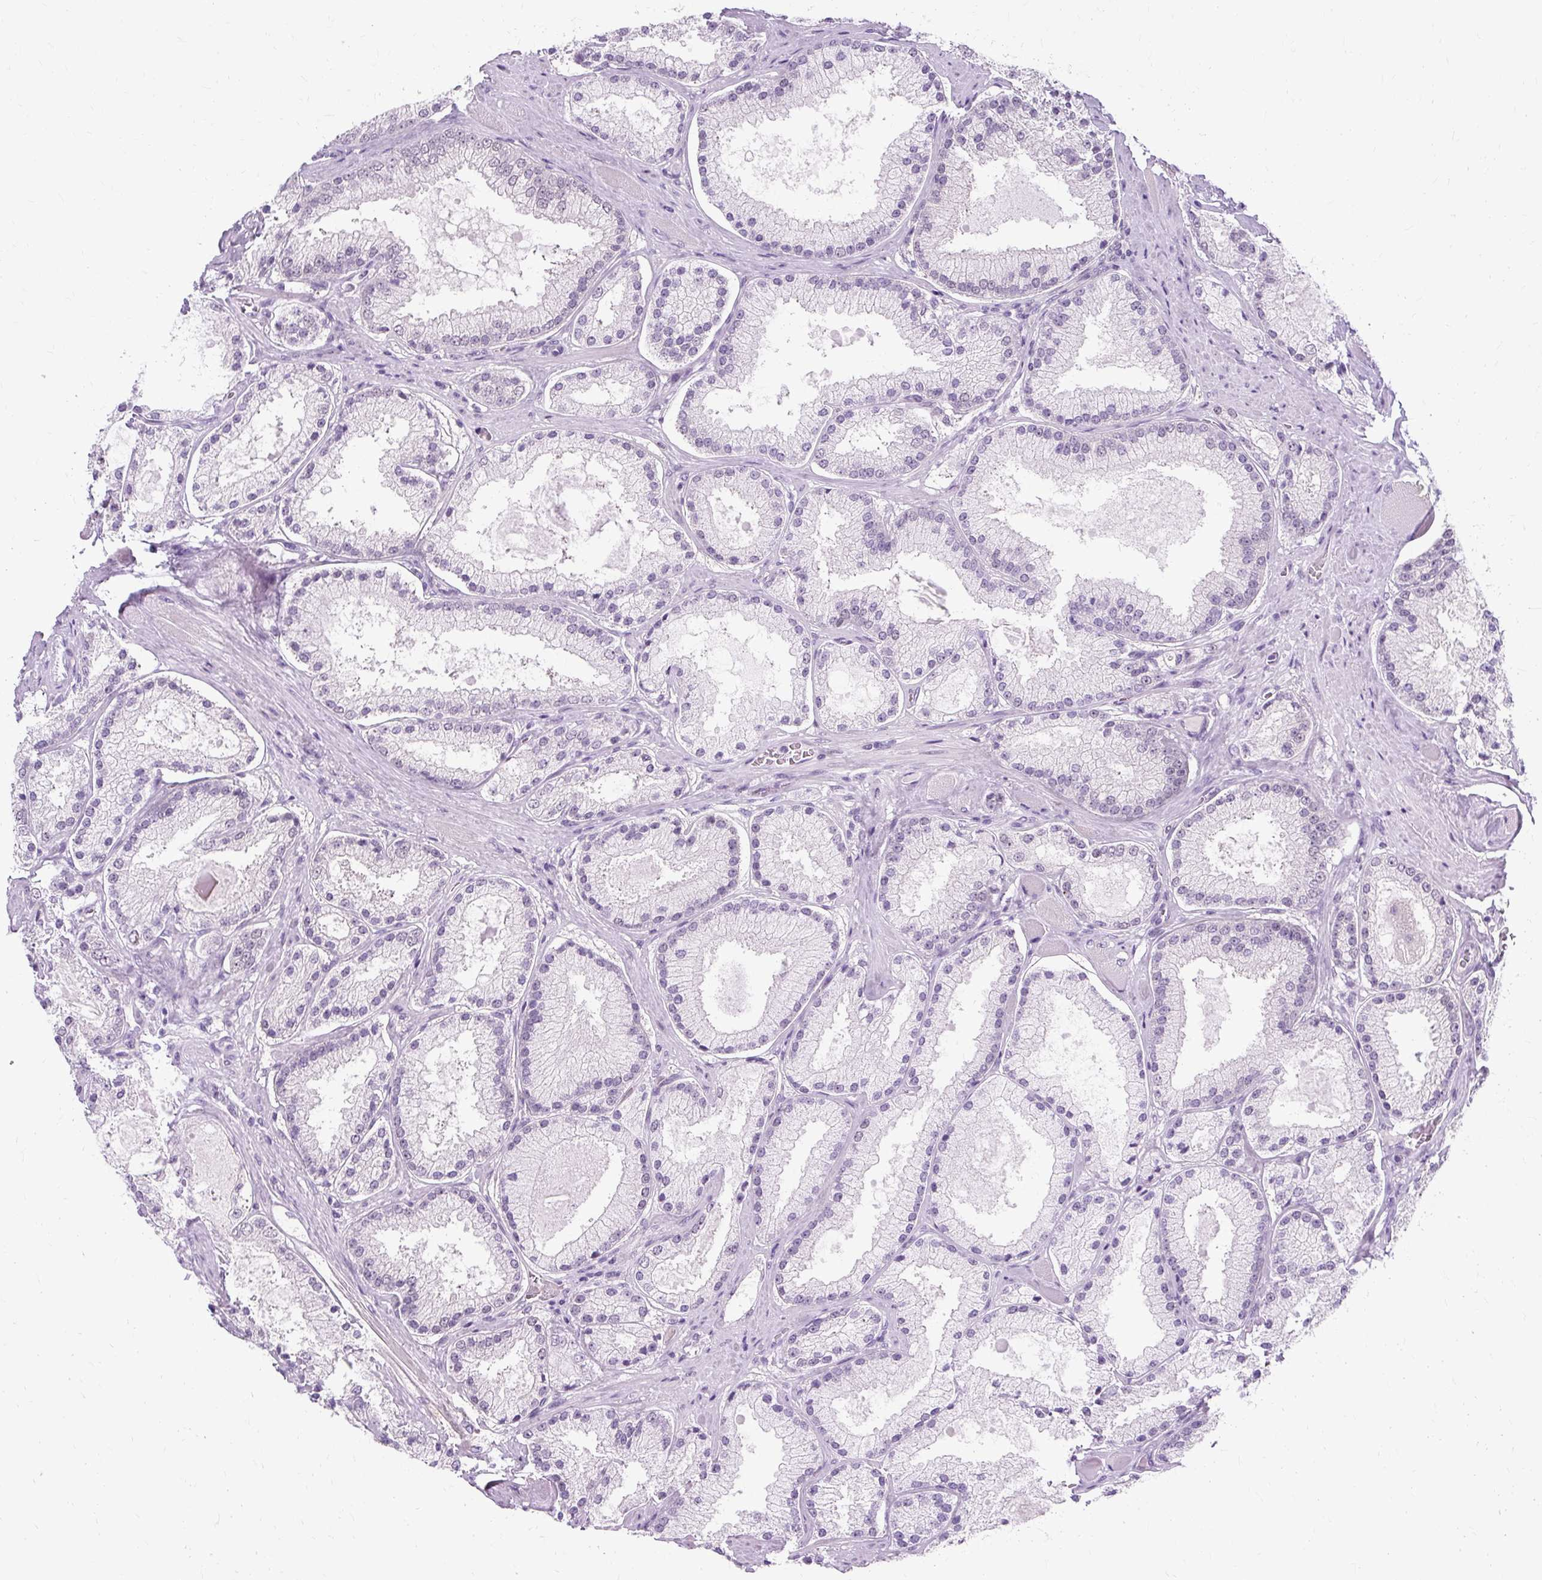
{"staining": {"intensity": "weak", "quantity": "<25%", "location": "nuclear"}, "tissue": "prostate cancer", "cell_type": "Tumor cells", "image_type": "cancer", "snomed": [{"axis": "morphology", "description": "Adenocarcinoma, High grade"}, {"axis": "topography", "description": "Prostate"}], "caption": "The histopathology image demonstrates no staining of tumor cells in prostate cancer.", "gene": "RYBP", "patient": {"sex": "male", "age": 68}}